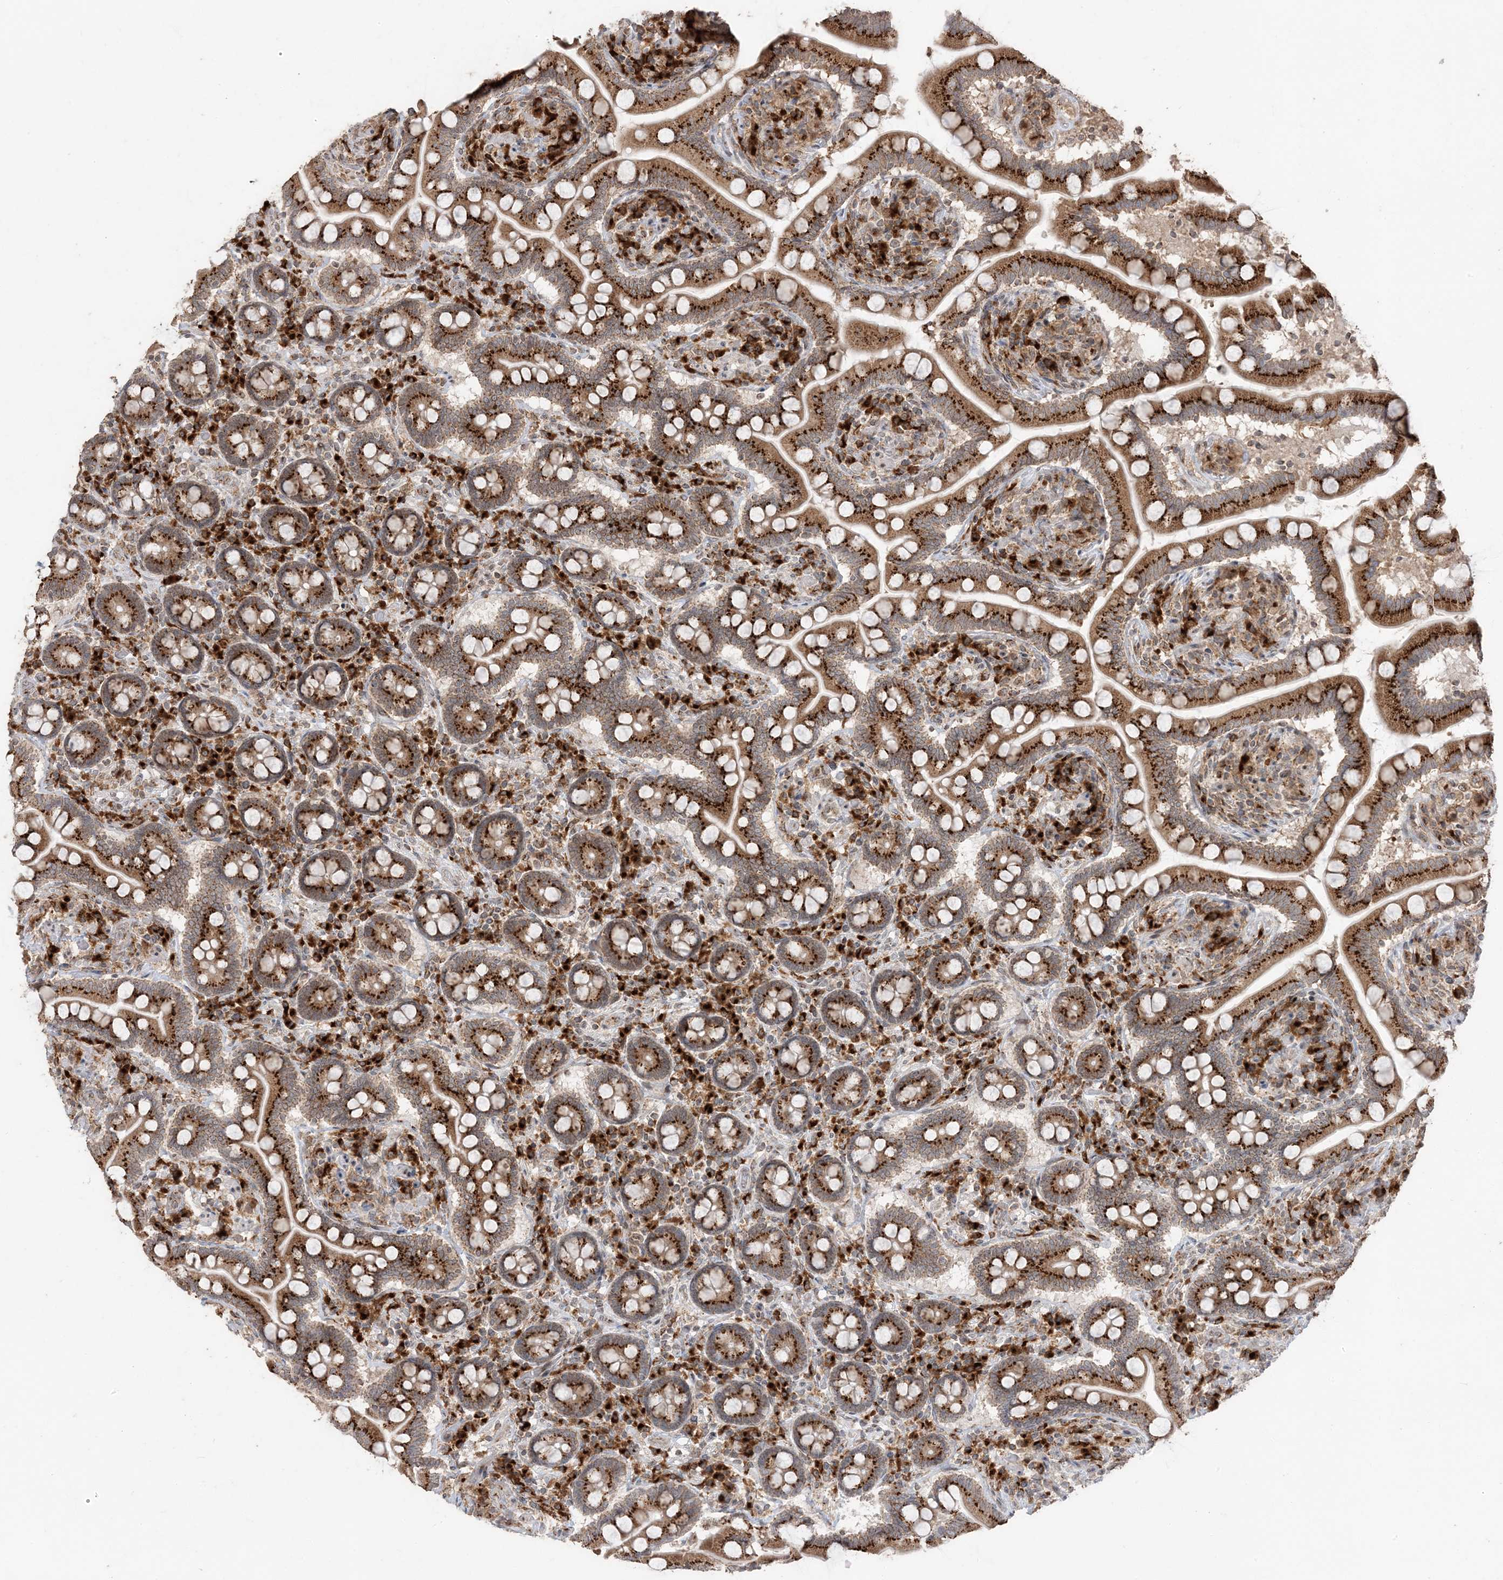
{"staining": {"intensity": "strong", "quantity": ">75%", "location": "cytoplasmic/membranous"}, "tissue": "small intestine", "cell_type": "Glandular cells", "image_type": "normal", "snomed": [{"axis": "morphology", "description": "Normal tissue, NOS"}, {"axis": "topography", "description": "Small intestine"}], "caption": "Protein expression analysis of normal small intestine reveals strong cytoplasmic/membranous staining in approximately >75% of glandular cells. (IHC, brightfield microscopy, high magnification).", "gene": "RER1", "patient": {"sex": "female", "age": 64}}